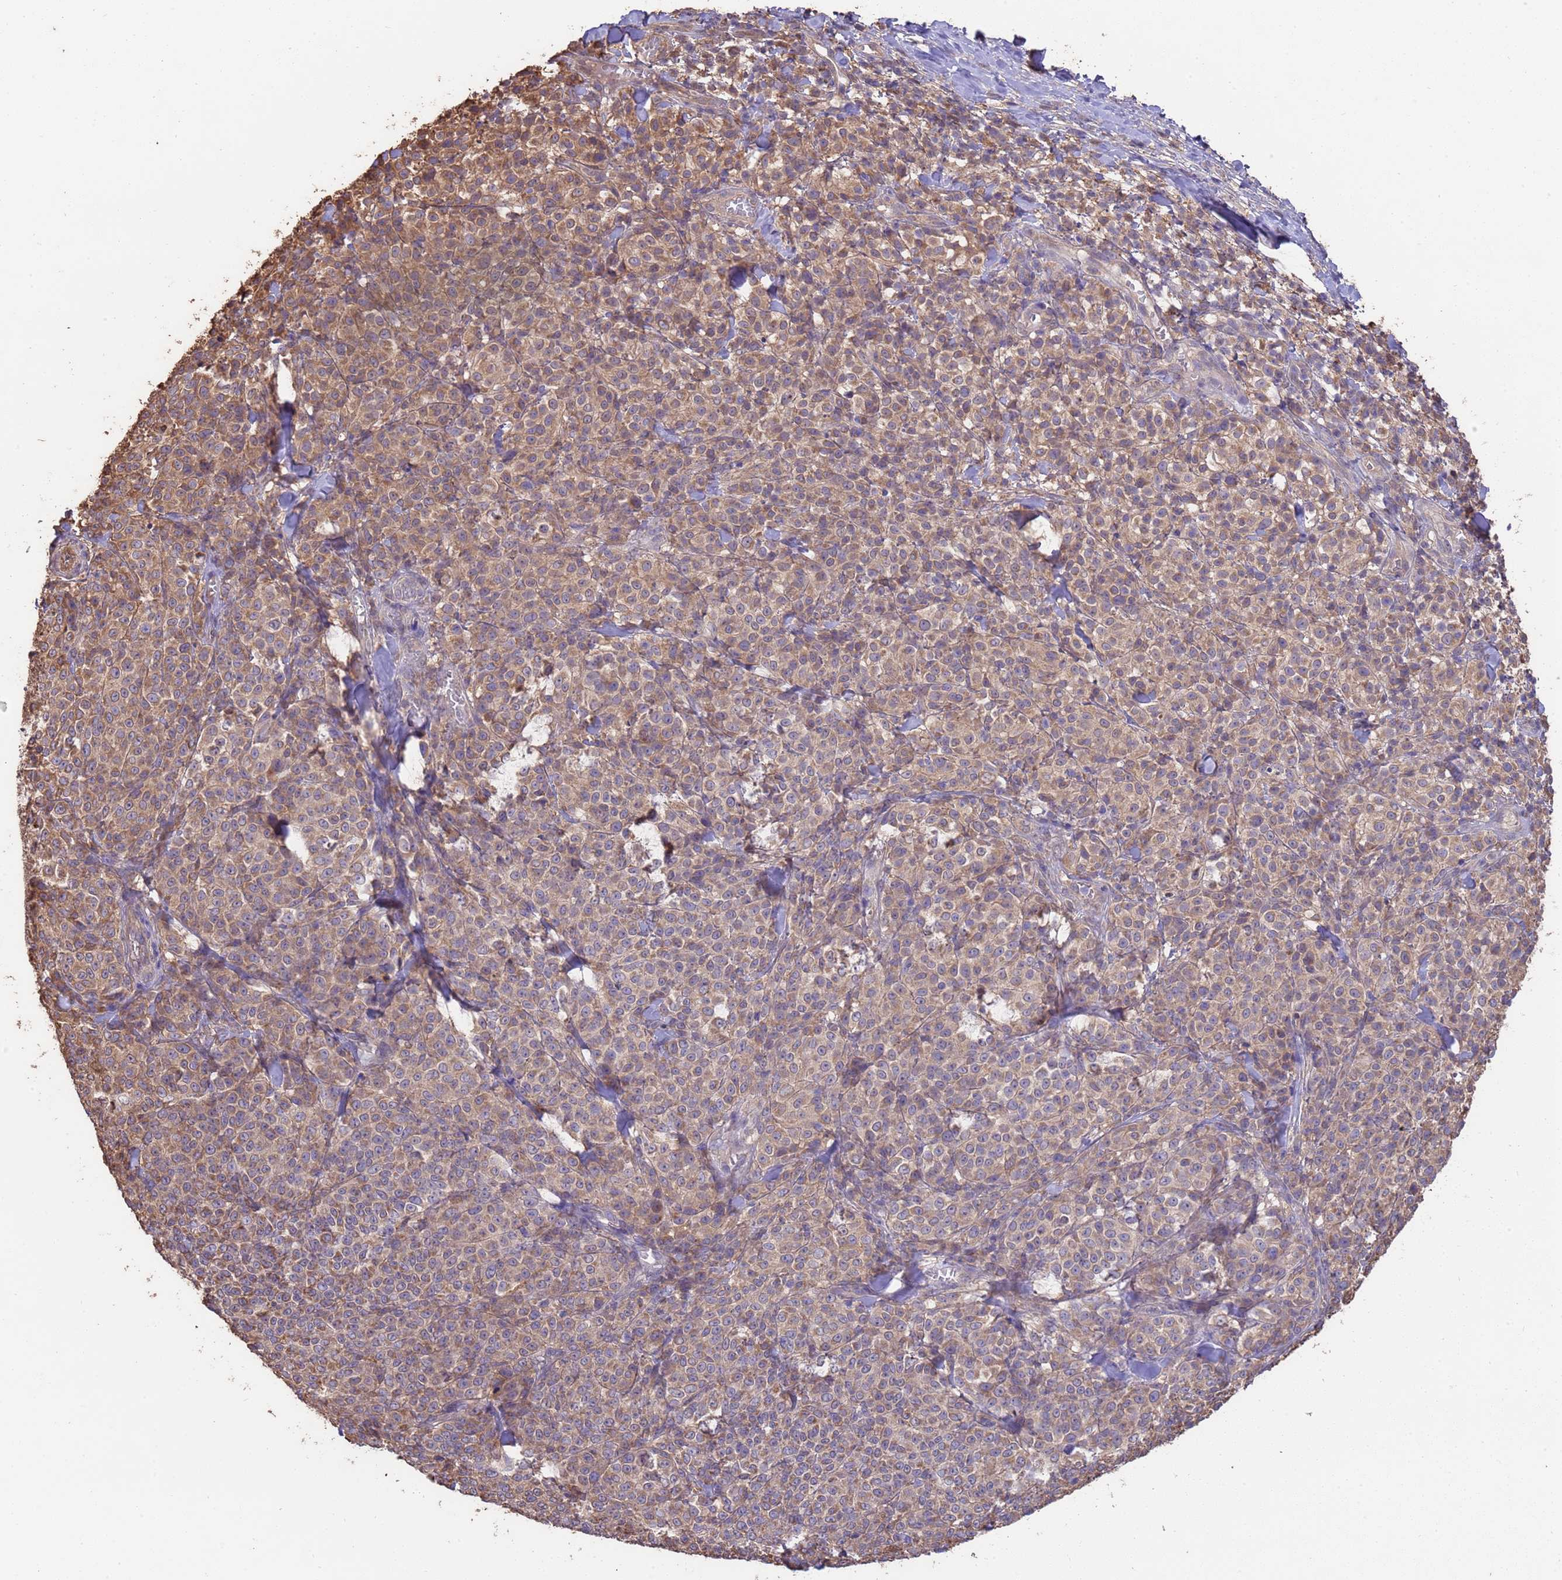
{"staining": {"intensity": "moderate", "quantity": ">75%", "location": "cytoplasmic/membranous"}, "tissue": "melanoma", "cell_type": "Tumor cells", "image_type": "cancer", "snomed": [{"axis": "morphology", "description": "Normal tissue, NOS"}, {"axis": "morphology", "description": "Malignant melanoma, NOS"}, {"axis": "topography", "description": "Skin"}], "caption": "Immunohistochemical staining of melanoma demonstrates medium levels of moderate cytoplasmic/membranous positivity in about >75% of tumor cells.", "gene": "NPHP1", "patient": {"sex": "female", "age": 34}}